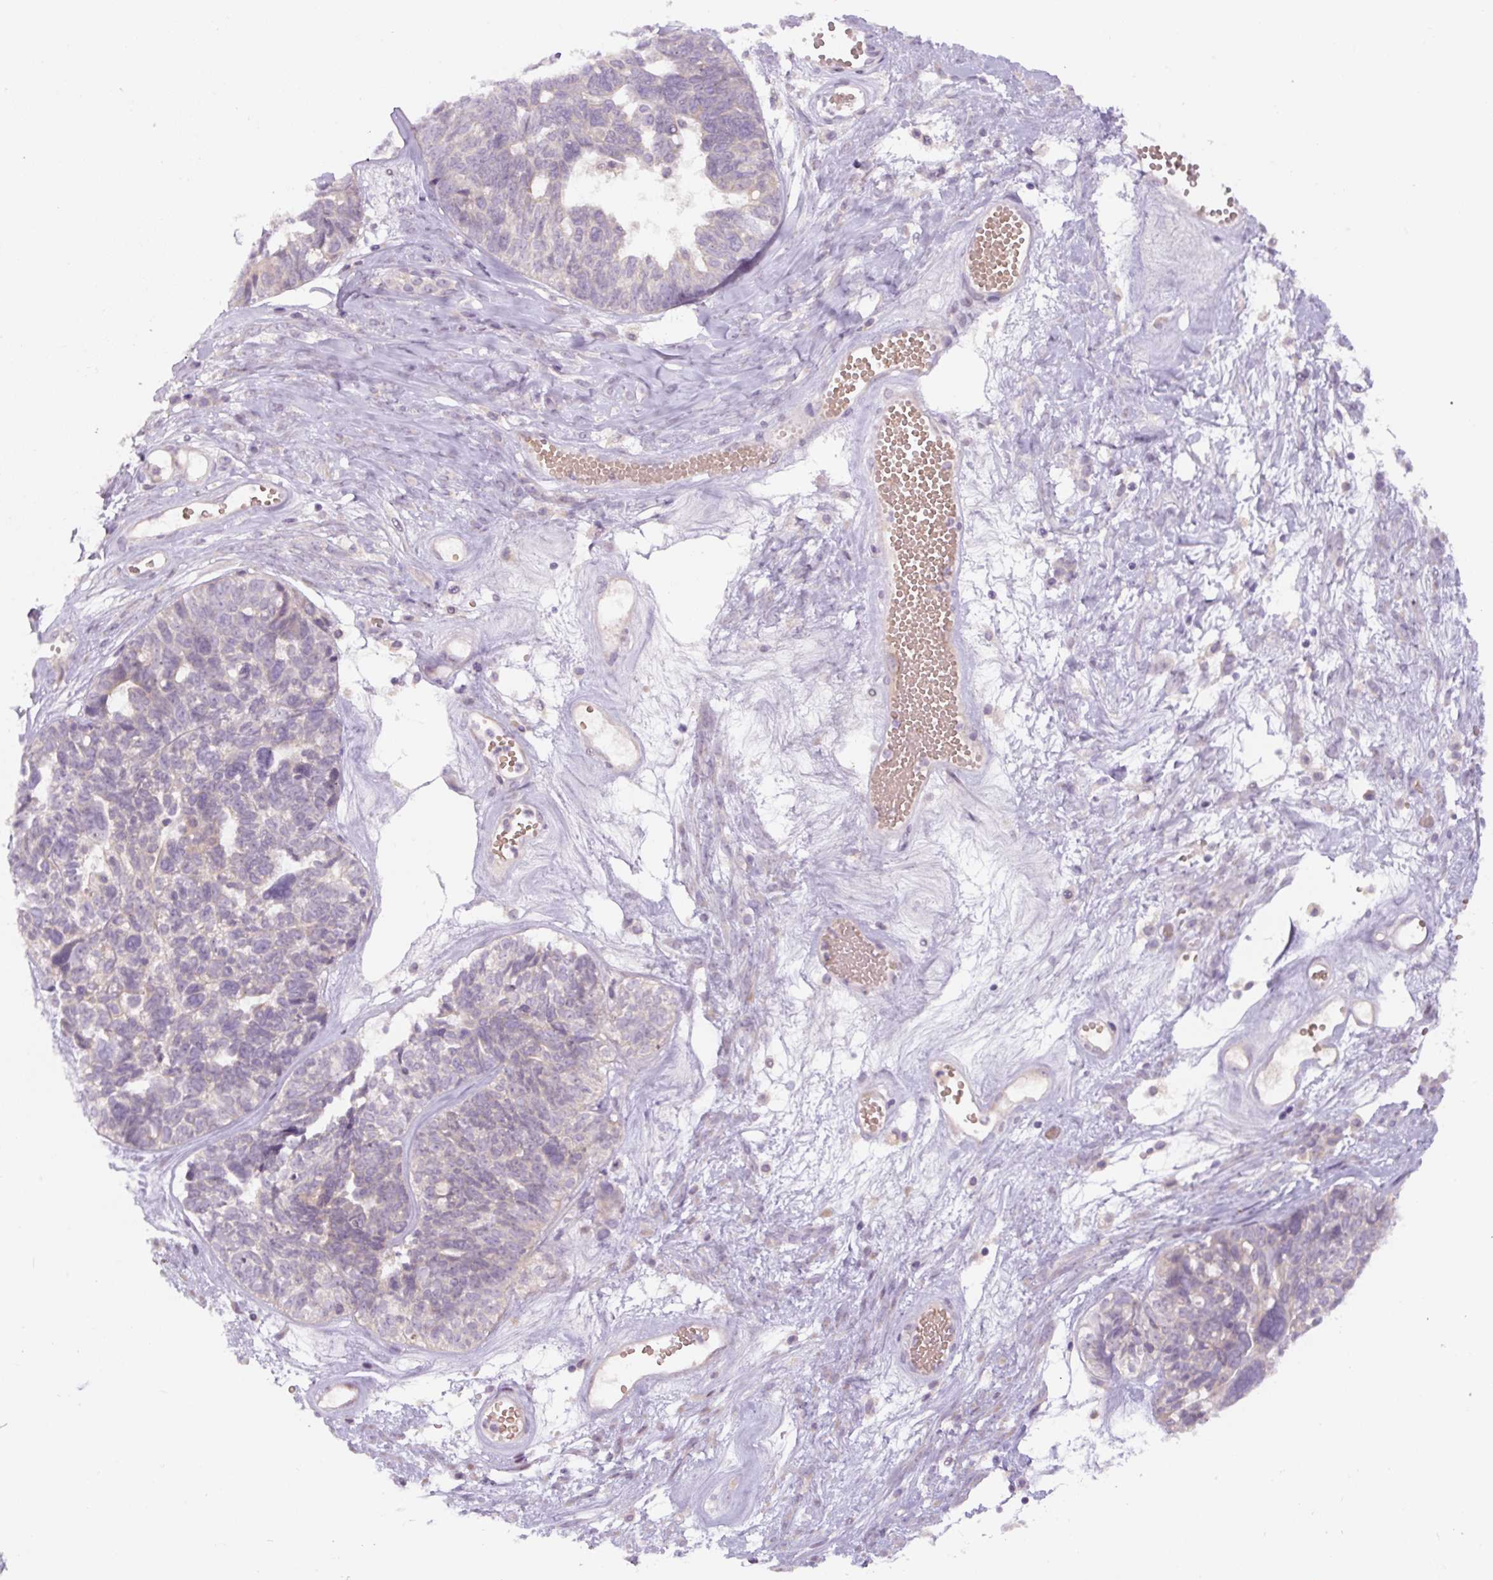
{"staining": {"intensity": "negative", "quantity": "none", "location": "none"}, "tissue": "ovarian cancer", "cell_type": "Tumor cells", "image_type": "cancer", "snomed": [{"axis": "morphology", "description": "Cystadenocarcinoma, serous, NOS"}, {"axis": "topography", "description": "Ovary"}], "caption": "This micrograph is of serous cystadenocarcinoma (ovarian) stained with immunohistochemistry to label a protein in brown with the nuclei are counter-stained blue. There is no expression in tumor cells. (DAB immunohistochemistry (IHC), high magnification).", "gene": "YIF1B", "patient": {"sex": "female", "age": 79}}